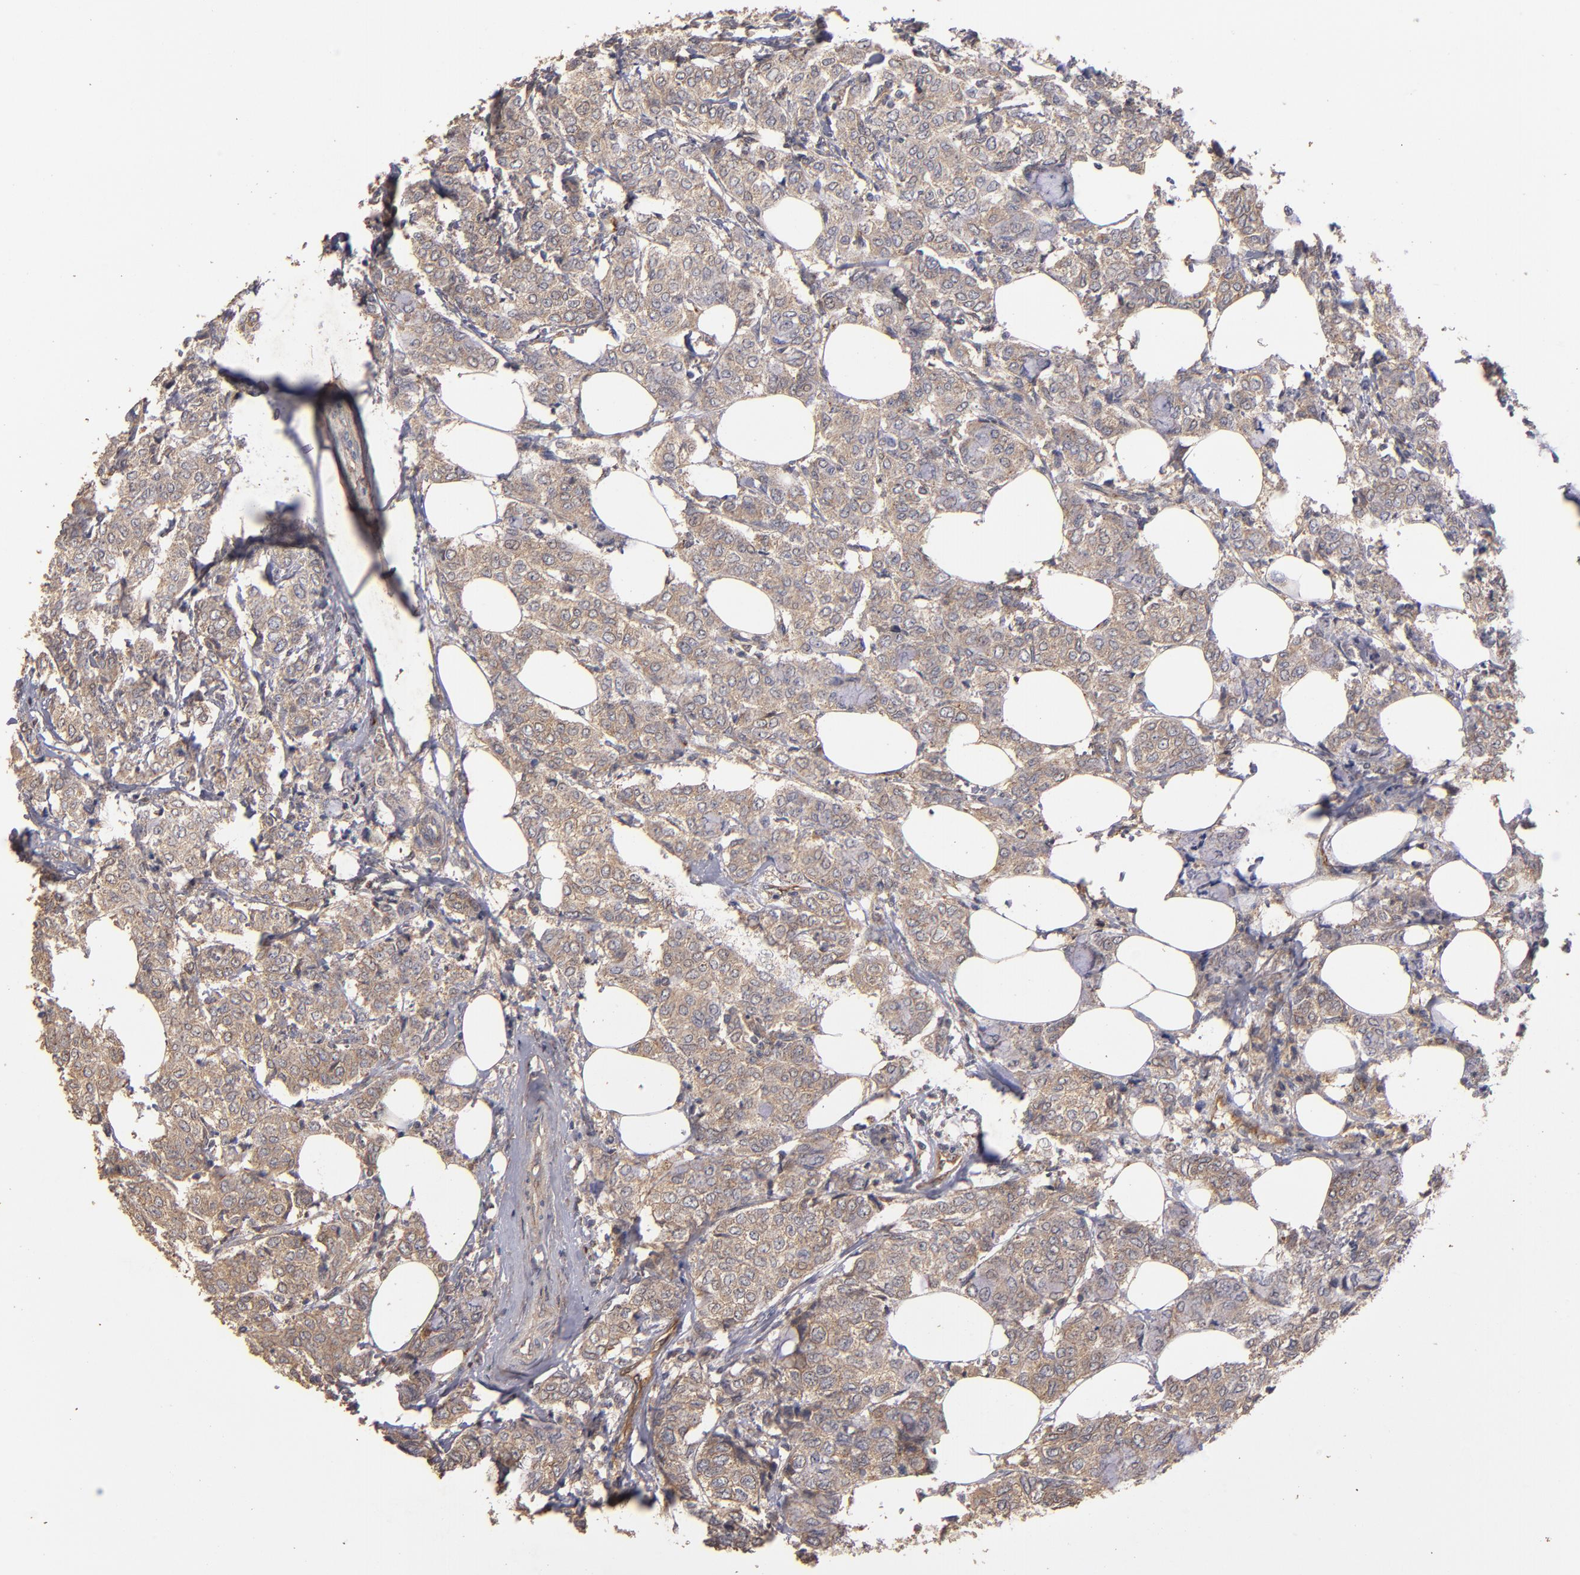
{"staining": {"intensity": "moderate", "quantity": ">75%", "location": "cytoplasmic/membranous"}, "tissue": "breast cancer", "cell_type": "Tumor cells", "image_type": "cancer", "snomed": [{"axis": "morphology", "description": "Lobular carcinoma"}, {"axis": "topography", "description": "Breast"}], "caption": "The photomicrograph exhibits staining of lobular carcinoma (breast), revealing moderate cytoplasmic/membranous protein staining (brown color) within tumor cells. The staining was performed using DAB, with brown indicating positive protein expression. Nuclei are stained blue with hematoxylin.", "gene": "DIPK2B", "patient": {"sex": "female", "age": 60}}